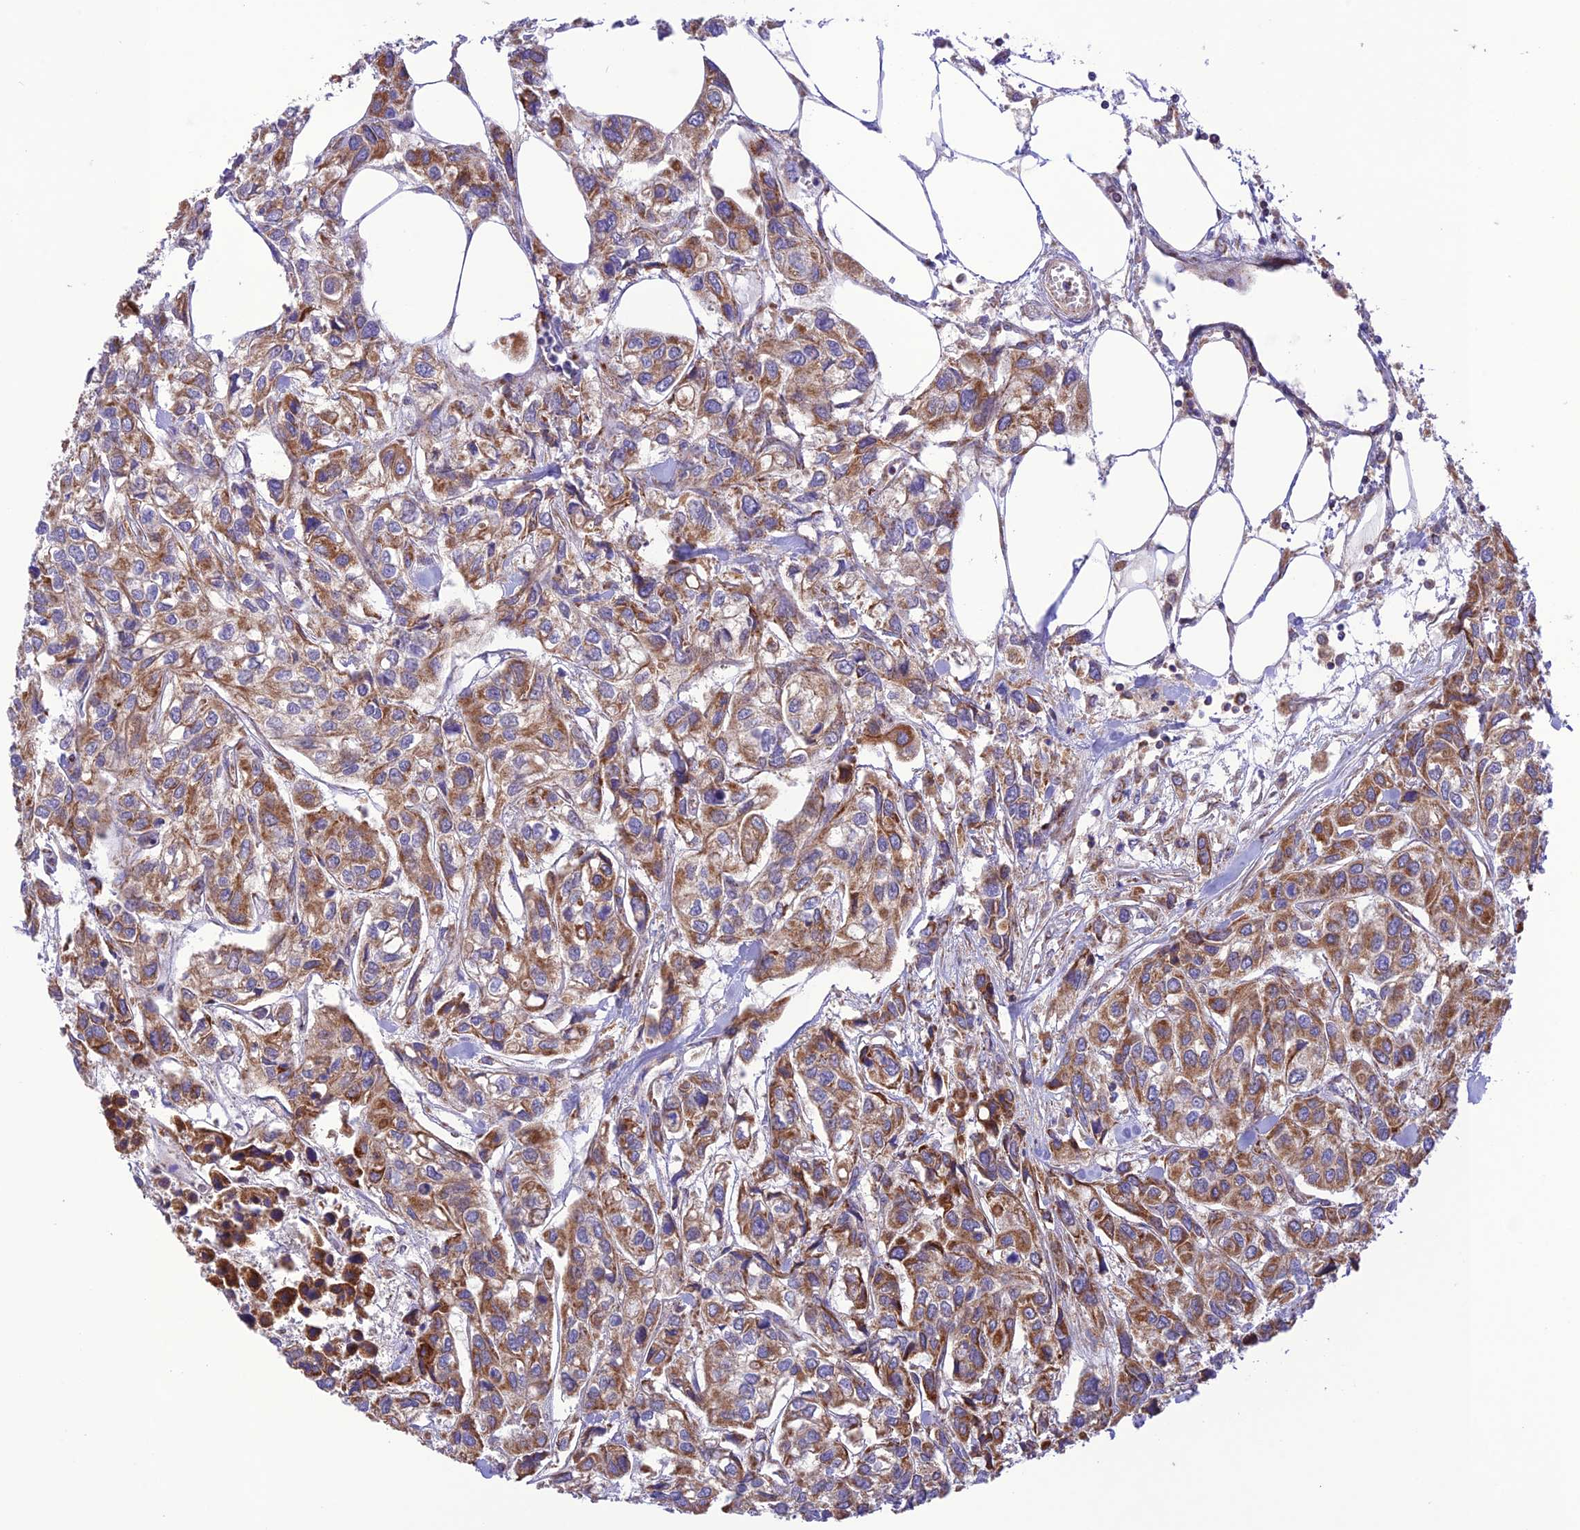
{"staining": {"intensity": "moderate", "quantity": ">75%", "location": "cytoplasmic/membranous"}, "tissue": "urothelial cancer", "cell_type": "Tumor cells", "image_type": "cancer", "snomed": [{"axis": "morphology", "description": "Urothelial carcinoma, High grade"}, {"axis": "topography", "description": "Urinary bladder"}], "caption": "Human urothelial cancer stained with a brown dye shows moderate cytoplasmic/membranous positive staining in approximately >75% of tumor cells.", "gene": "UAP1L1", "patient": {"sex": "male", "age": 67}}